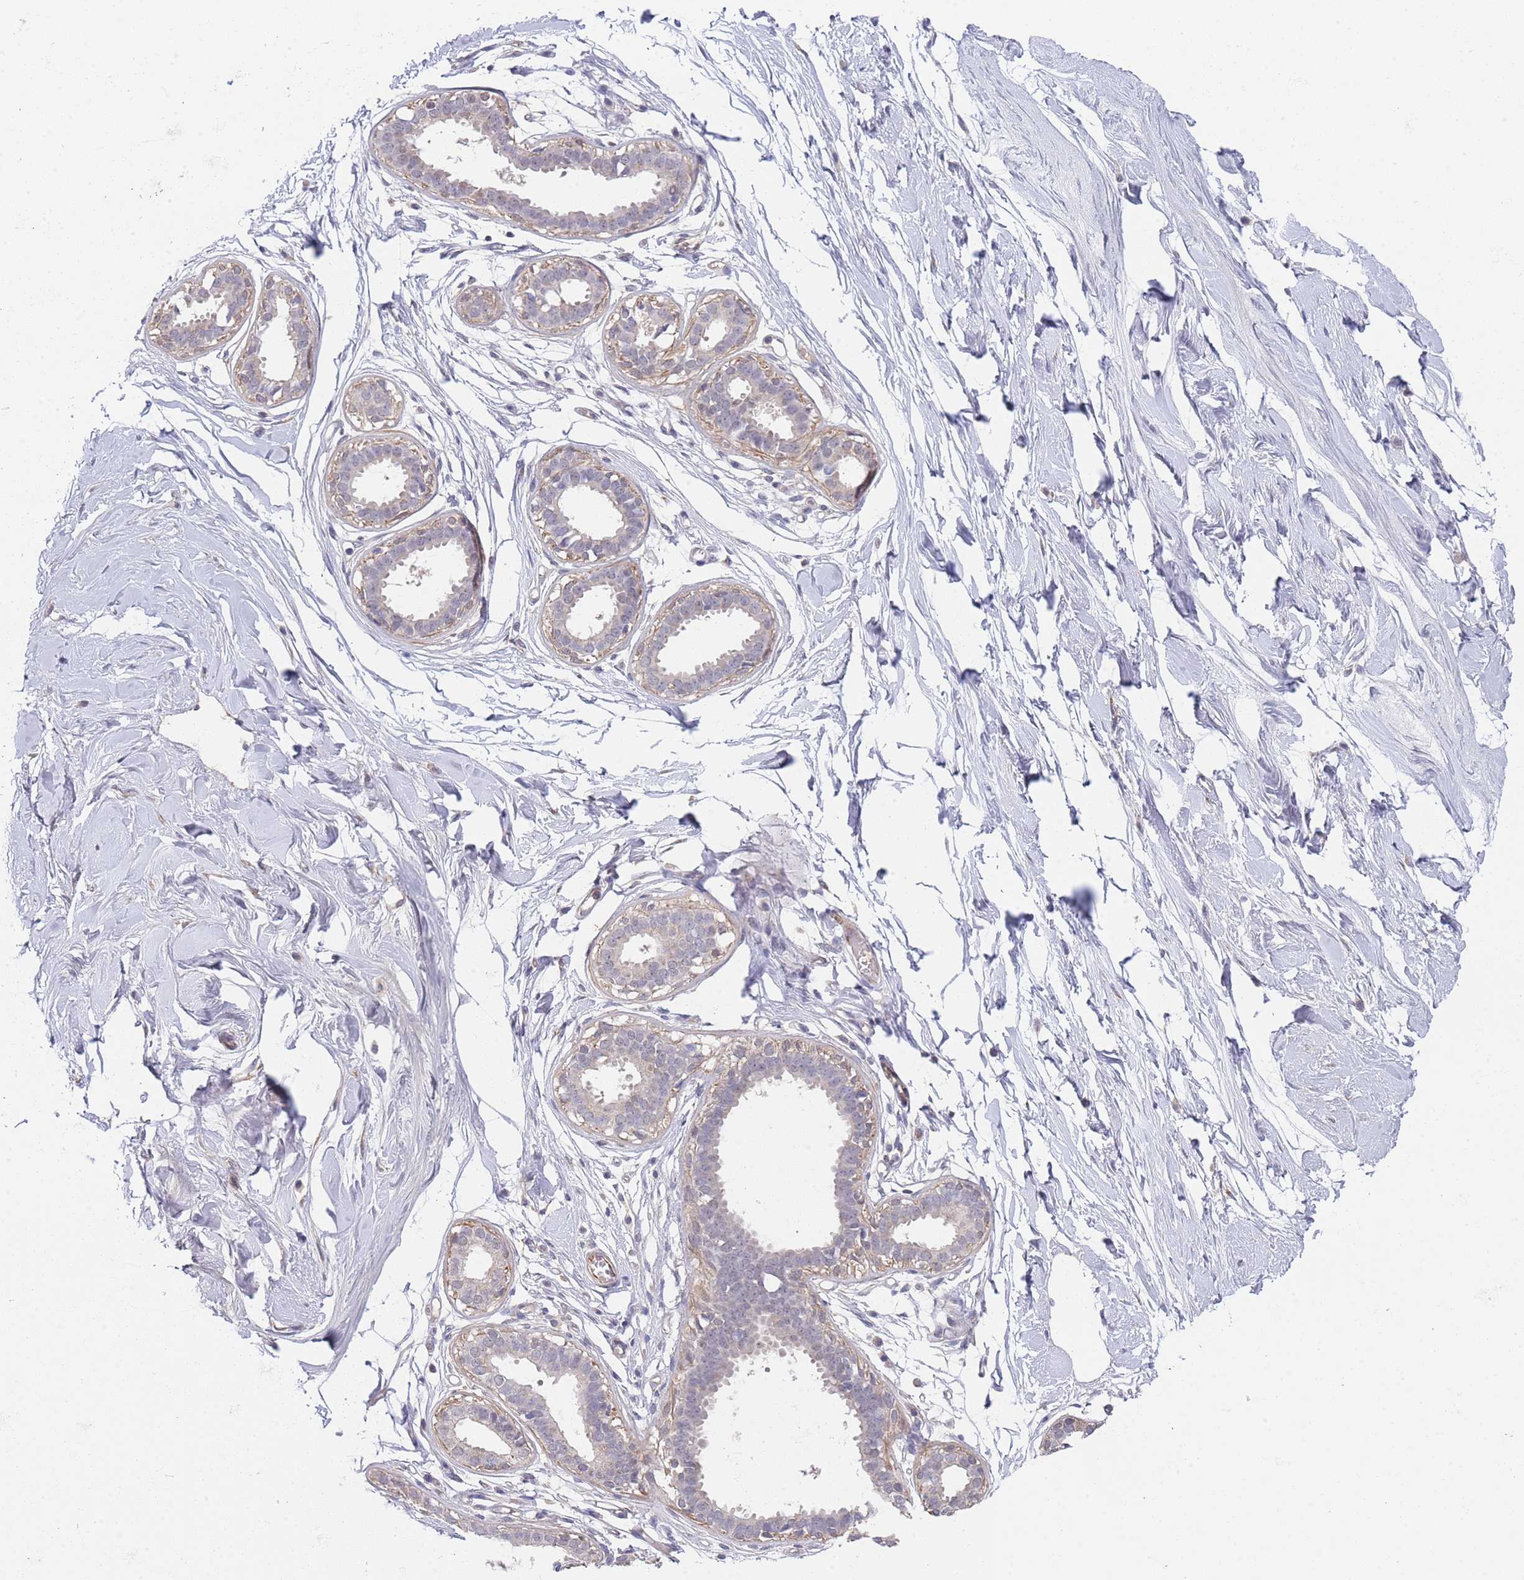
{"staining": {"intensity": "negative", "quantity": "none", "location": "none"}, "tissue": "breast", "cell_type": "Adipocytes", "image_type": "normal", "snomed": [{"axis": "morphology", "description": "Normal tissue, NOS"}, {"axis": "topography", "description": "Breast"}], "caption": "The photomicrograph reveals no staining of adipocytes in benign breast.", "gene": "B4GALT4", "patient": {"sex": "female", "age": 45}}